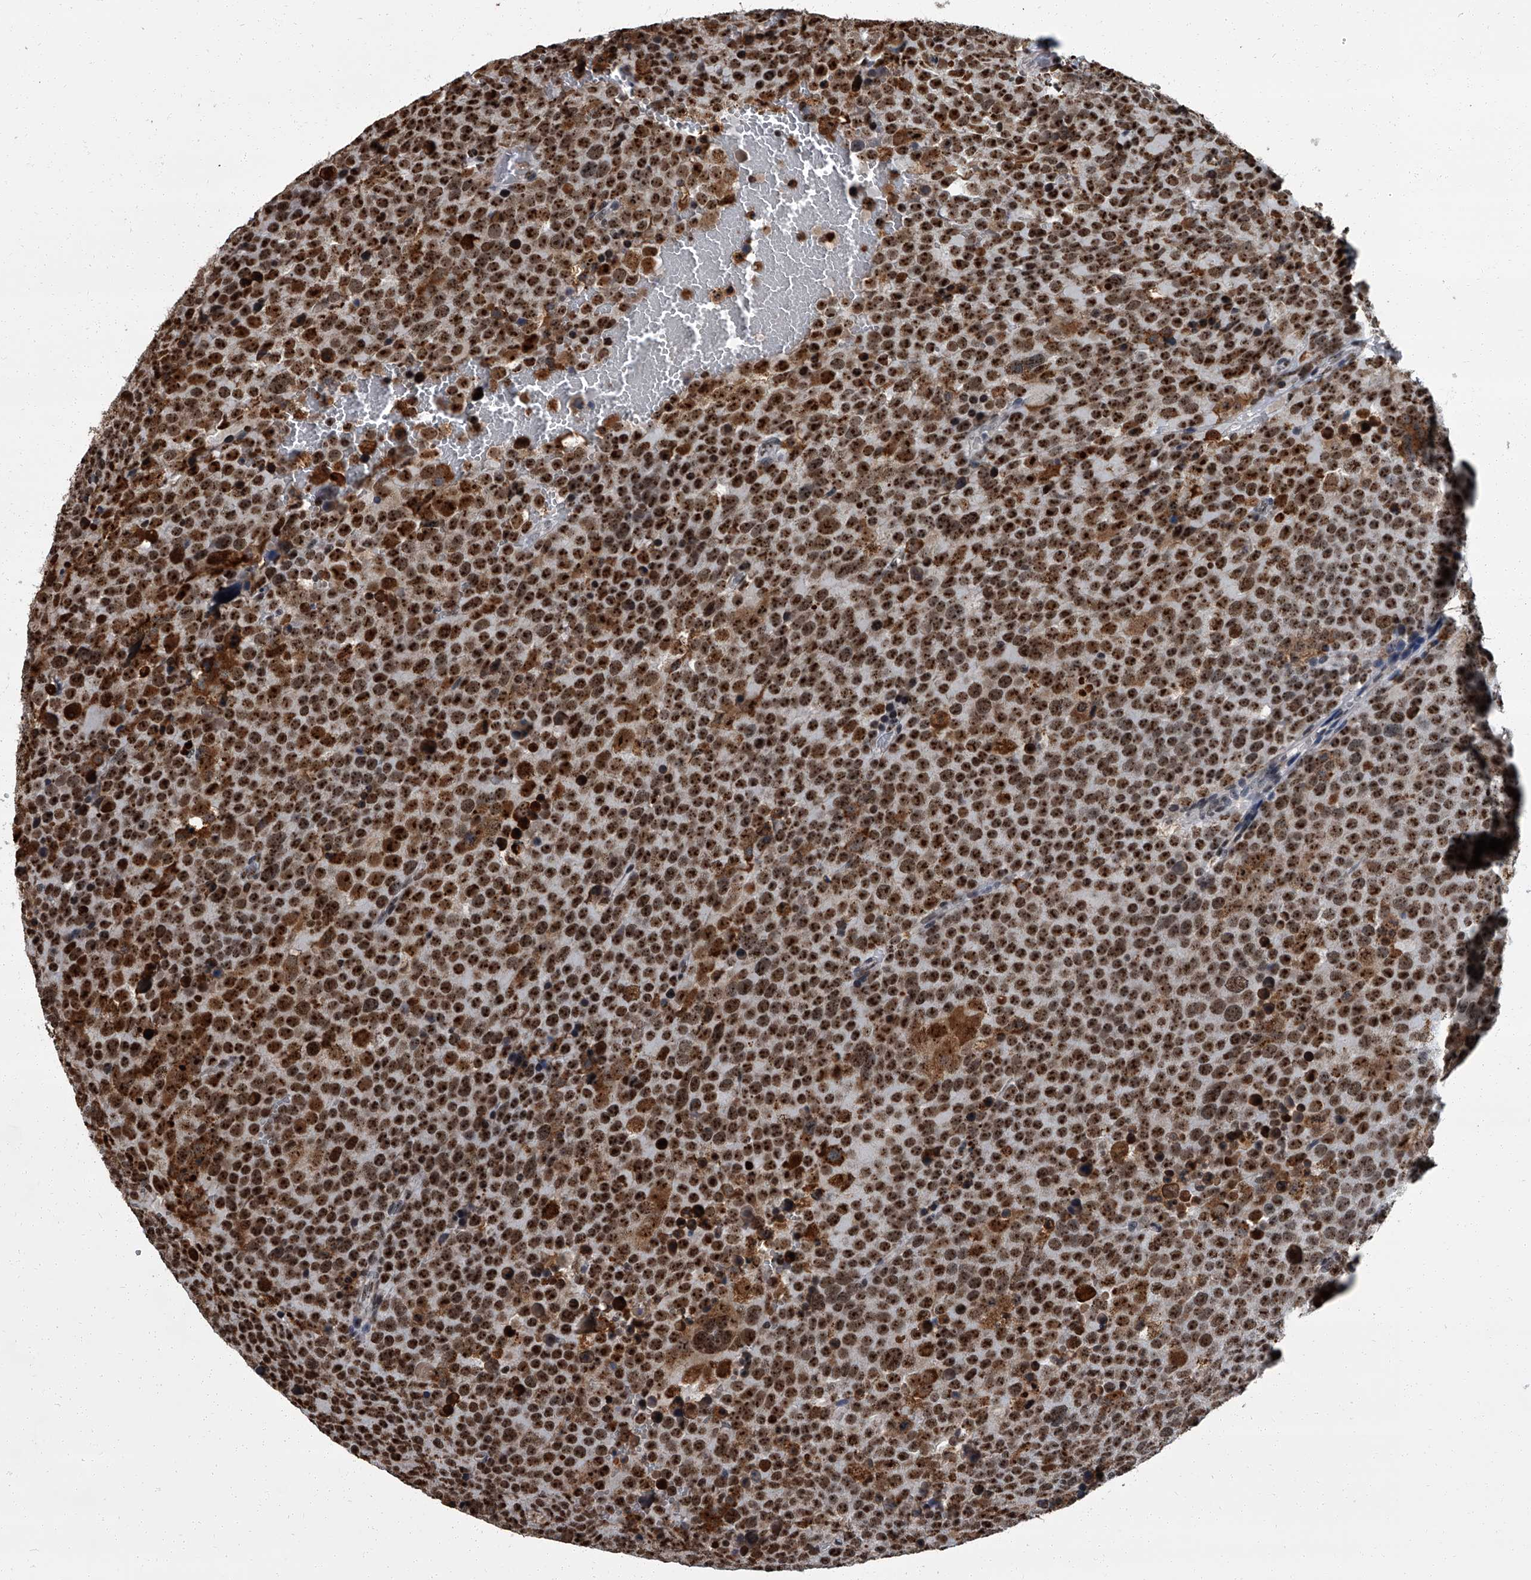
{"staining": {"intensity": "strong", "quantity": ">75%", "location": "cytoplasmic/membranous,nuclear"}, "tissue": "testis cancer", "cell_type": "Tumor cells", "image_type": "cancer", "snomed": [{"axis": "morphology", "description": "Seminoma, NOS"}, {"axis": "topography", "description": "Testis"}], "caption": "Immunohistochemistry (IHC) (DAB) staining of testis seminoma displays strong cytoplasmic/membranous and nuclear protein expression in about >75% of tumor cells. (Stains: DAB in brown, nuclei in blue, Microscopy: brightfield microscopy at high magnification).", "gene": "ZNF518B", "patient": {"sex": "male", "age": 71}}